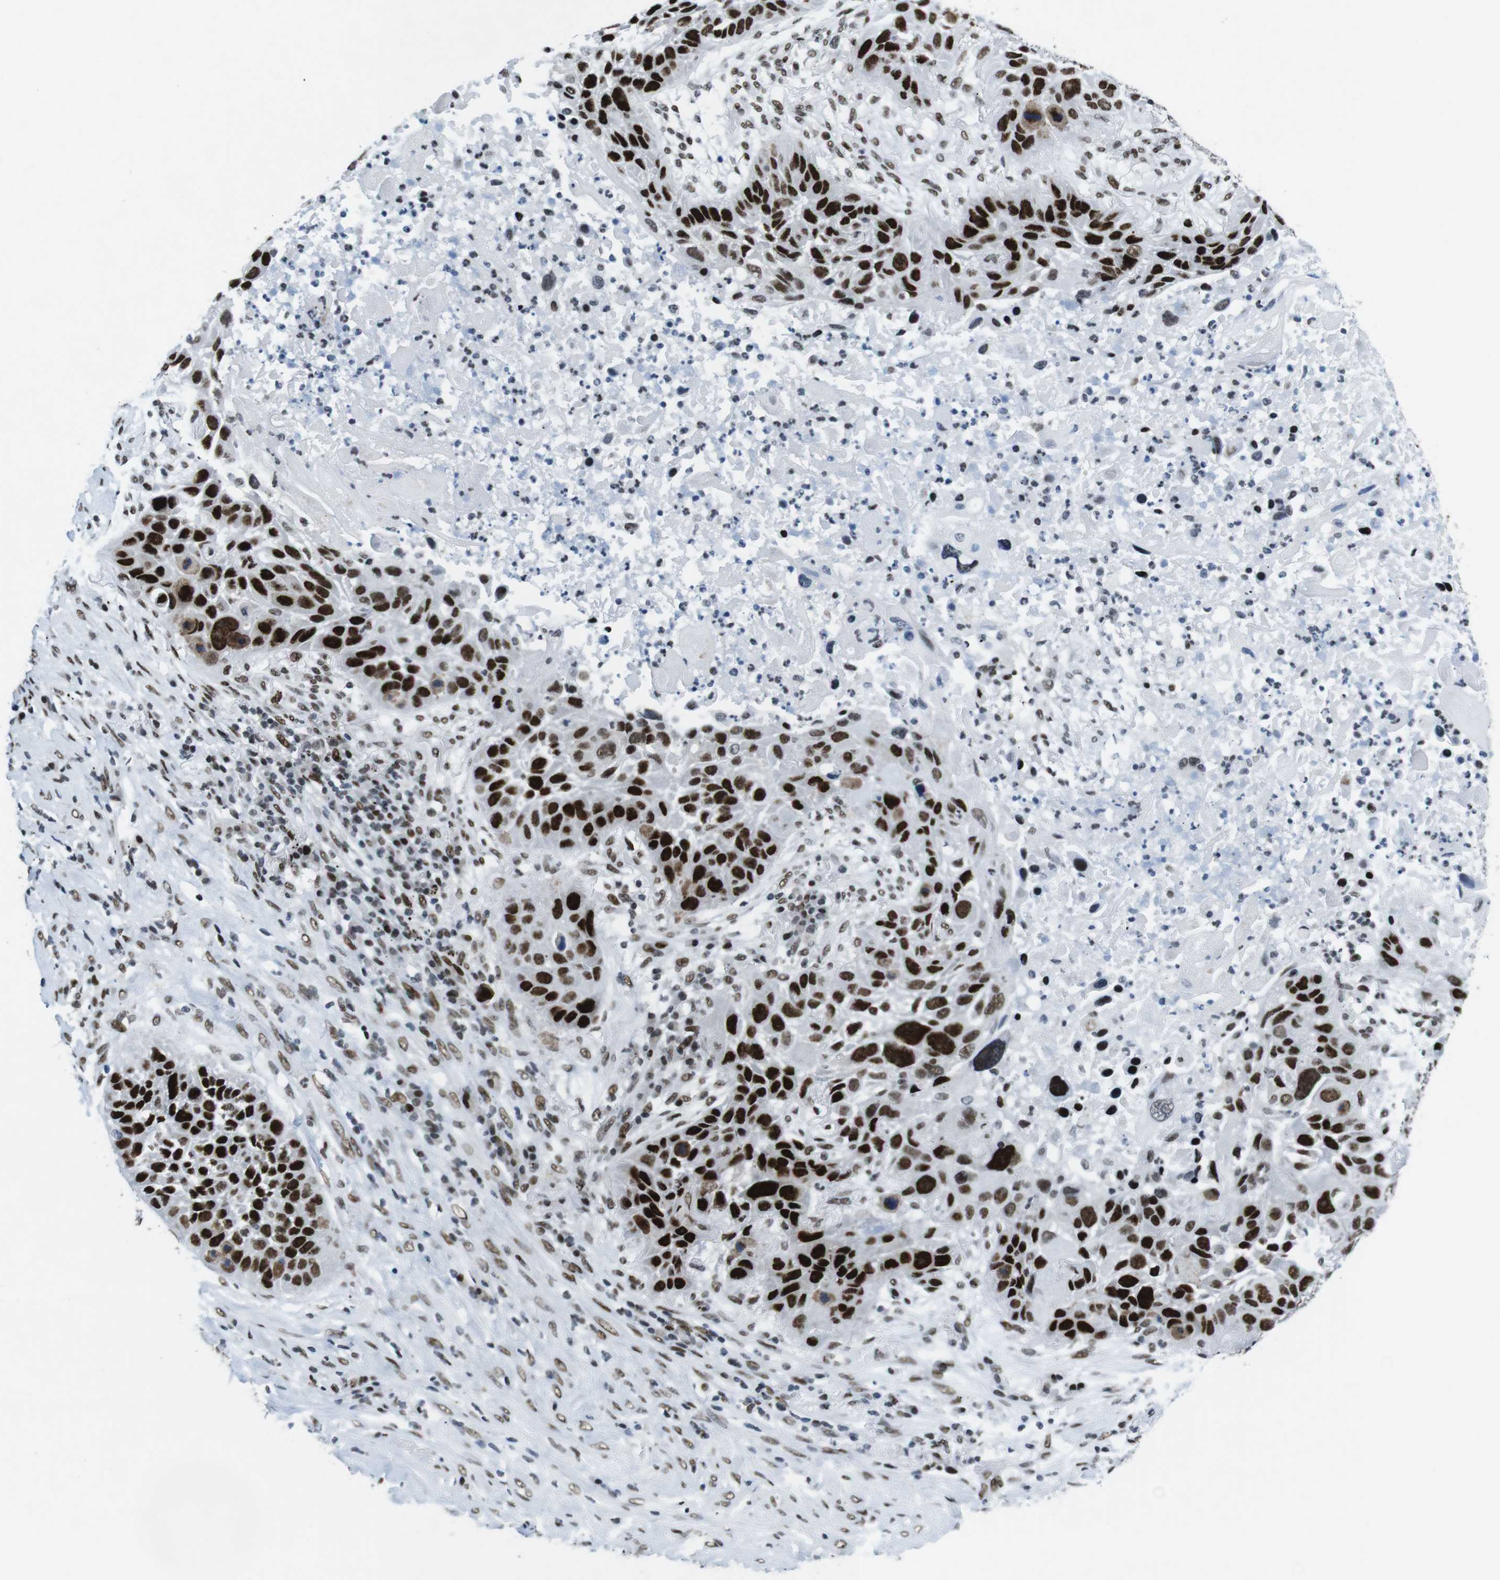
{"staining": {"intensity": "strong", "quantity": ">75%", "location": "nuclear"}, "tissue": "lung cancer", "cell_type": "Tumor cells", "image_type": "cancer", "snomed": [{"axis": "morphology", "description": "Squamous cell carcinoma, NOS"}, {"axis": "topography", "description": "Lung"}], "caption": "This is an image of immunohistochemistry (IHC) staining of lung cancer, which shows strong staining in the nuclear of tumor cells.", "gene": "CITED2", "patient": {"sex": "male", "age": 57}}